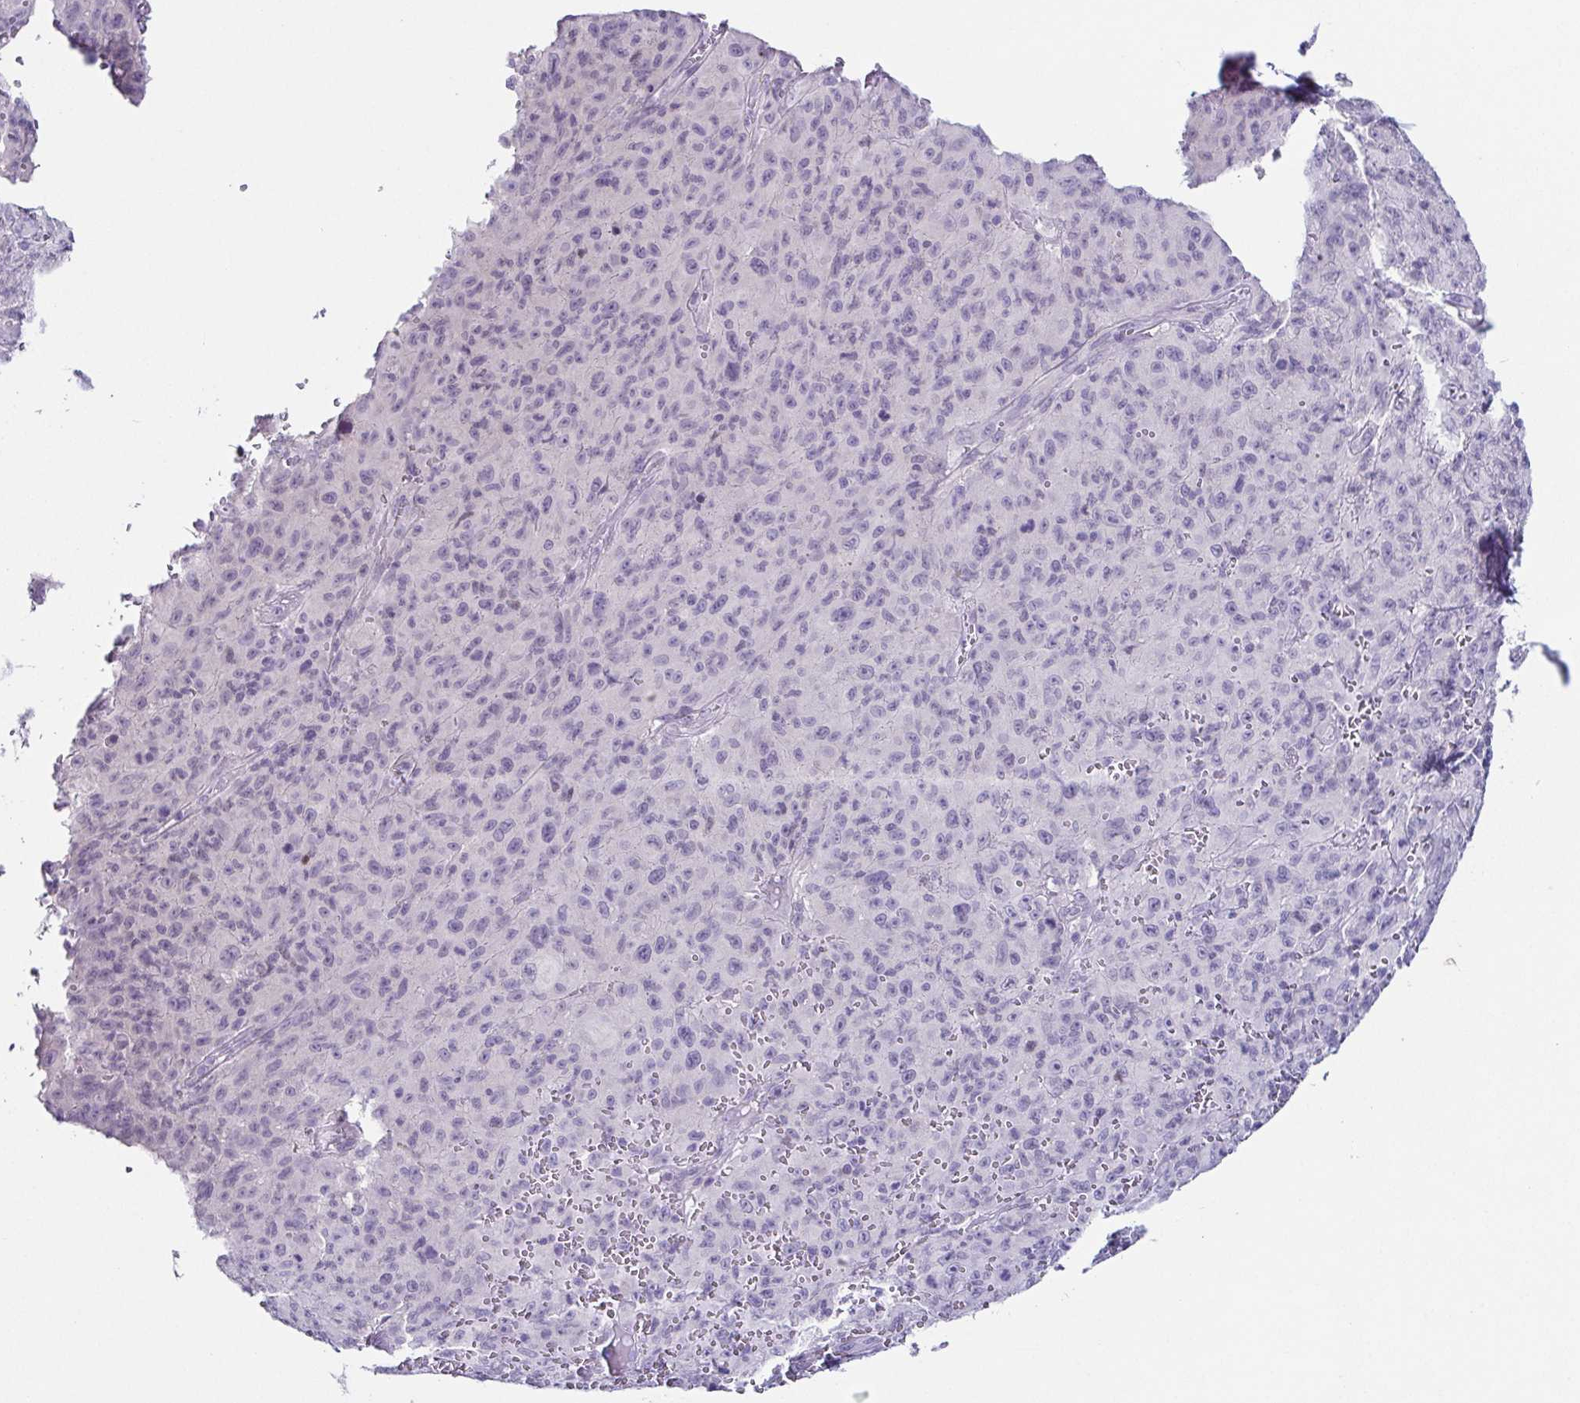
{"staining": {"intensity": "negative", "quantity": "none", "location": "none"}, "tissue": "melanoma", "cell_type": "Tumor cells", "image_type": "cancer", "snomed": [{"axis": "morphology", "description": "Malignant melanoma, NOS"}, {"axis": "topography", "description": "Skin"}], "caption": "Immunohistochemistry (IHC) photomicrograph of neoplastic tissue: human malignant melanoma stained with DAB (3,3'-diaminobenzidine) reveals no significant protein positivity in tumor cells. (Brightfield microscopy of DAB IHC at high magnification).", "gene": "TP73", "patient": {"sex": "male", "age": 46}}